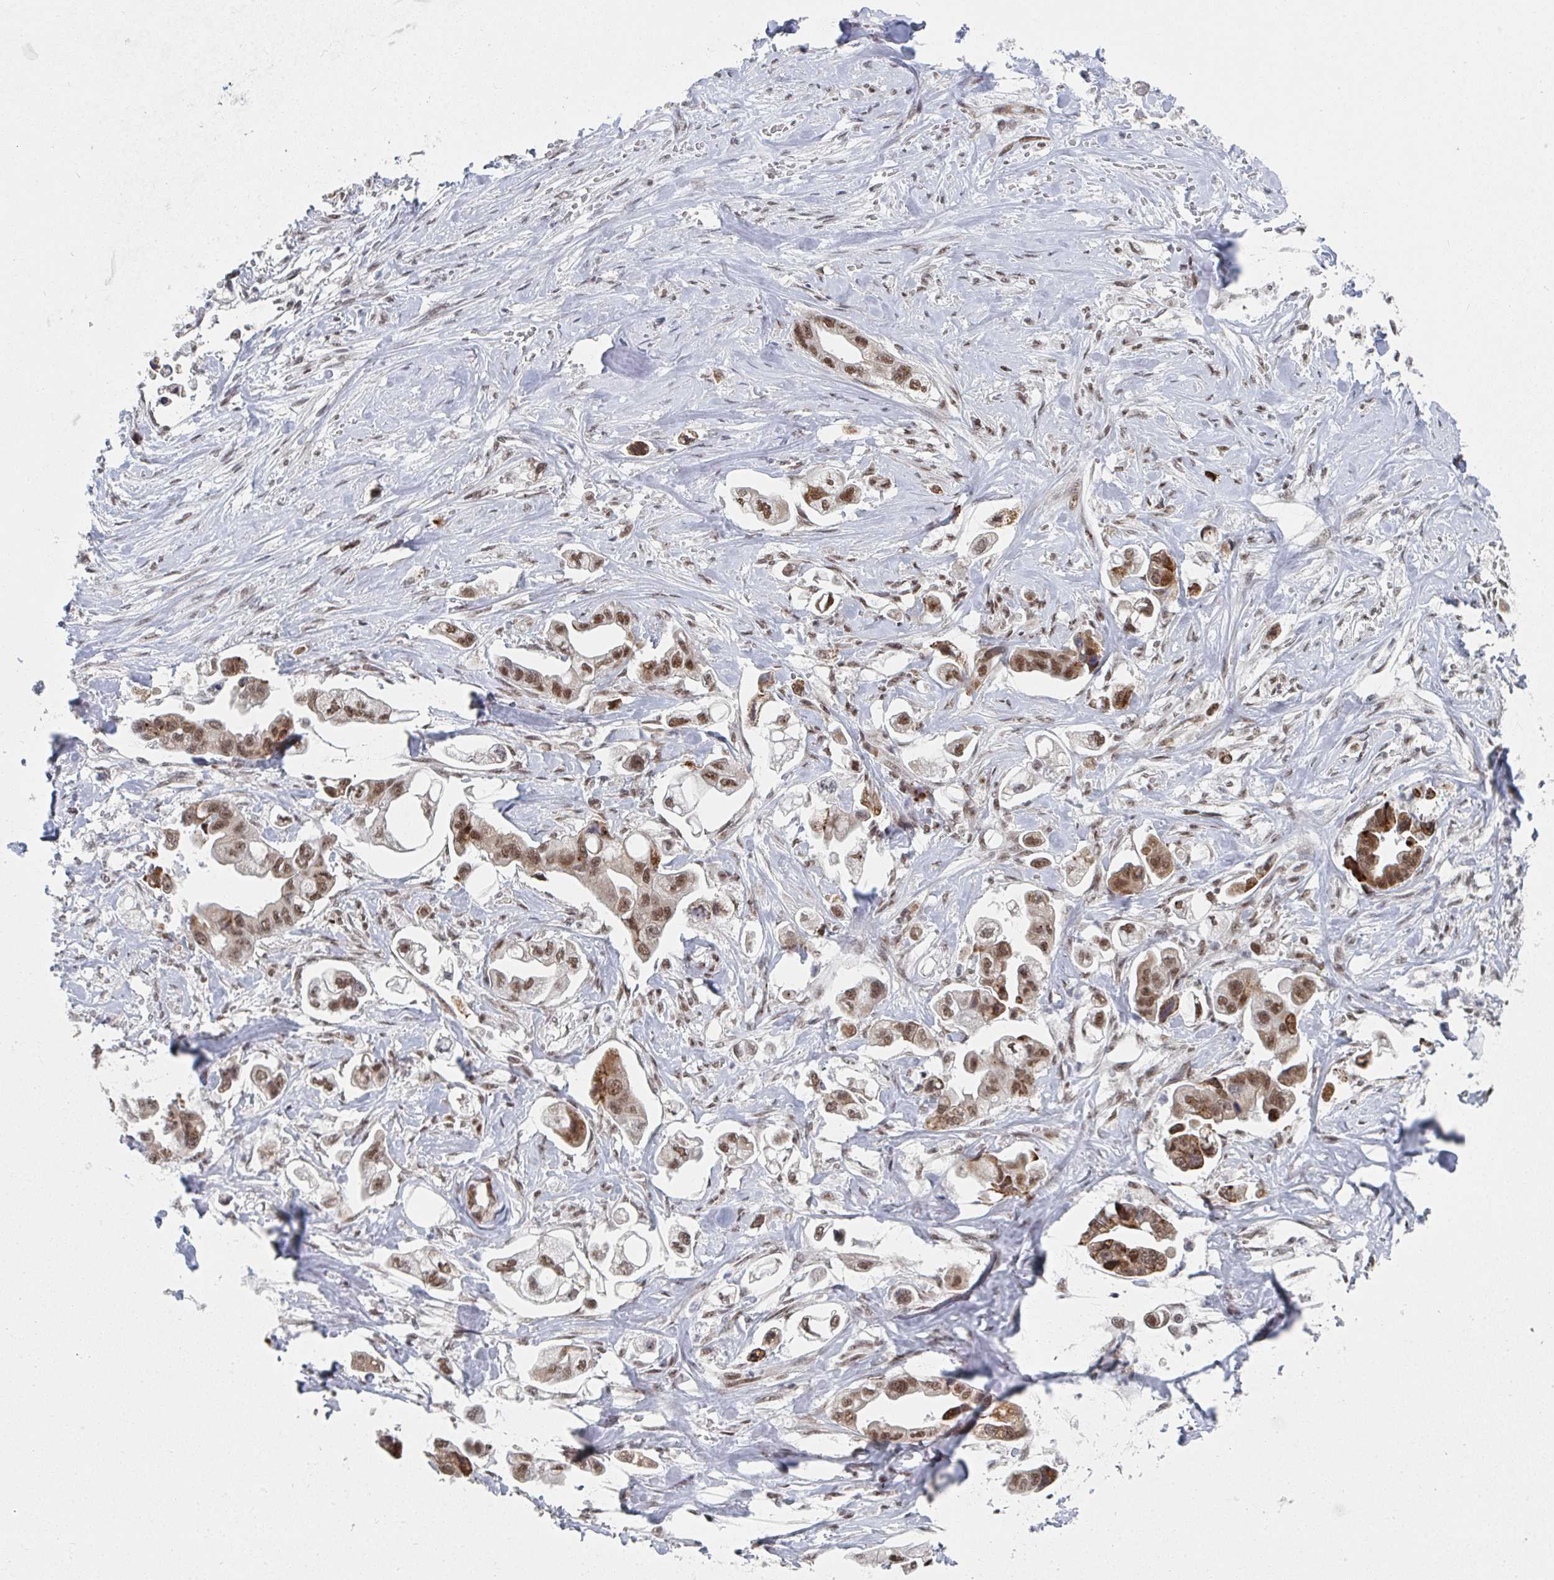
{"staining": {"intensity": "moderate", "quantity": ">75%", "location": "nuclear"}, "tissue": "stomach cancer", "cell_type": "Tumor cells", "image_type": "cancer", "snomed": [{"axis": "morphology", "description": "Adenocarcinoma, NOS"}, {"axis": "topography", "description": "Stomach"}], "caption": "The photomicrograph displays staining of stomach adenocarcinoma, revealing moderate nuclear protein staining (brown color) within tumor cells.", "gene": "MBNL1", "patient": {"sex": "male", "age": 62}}